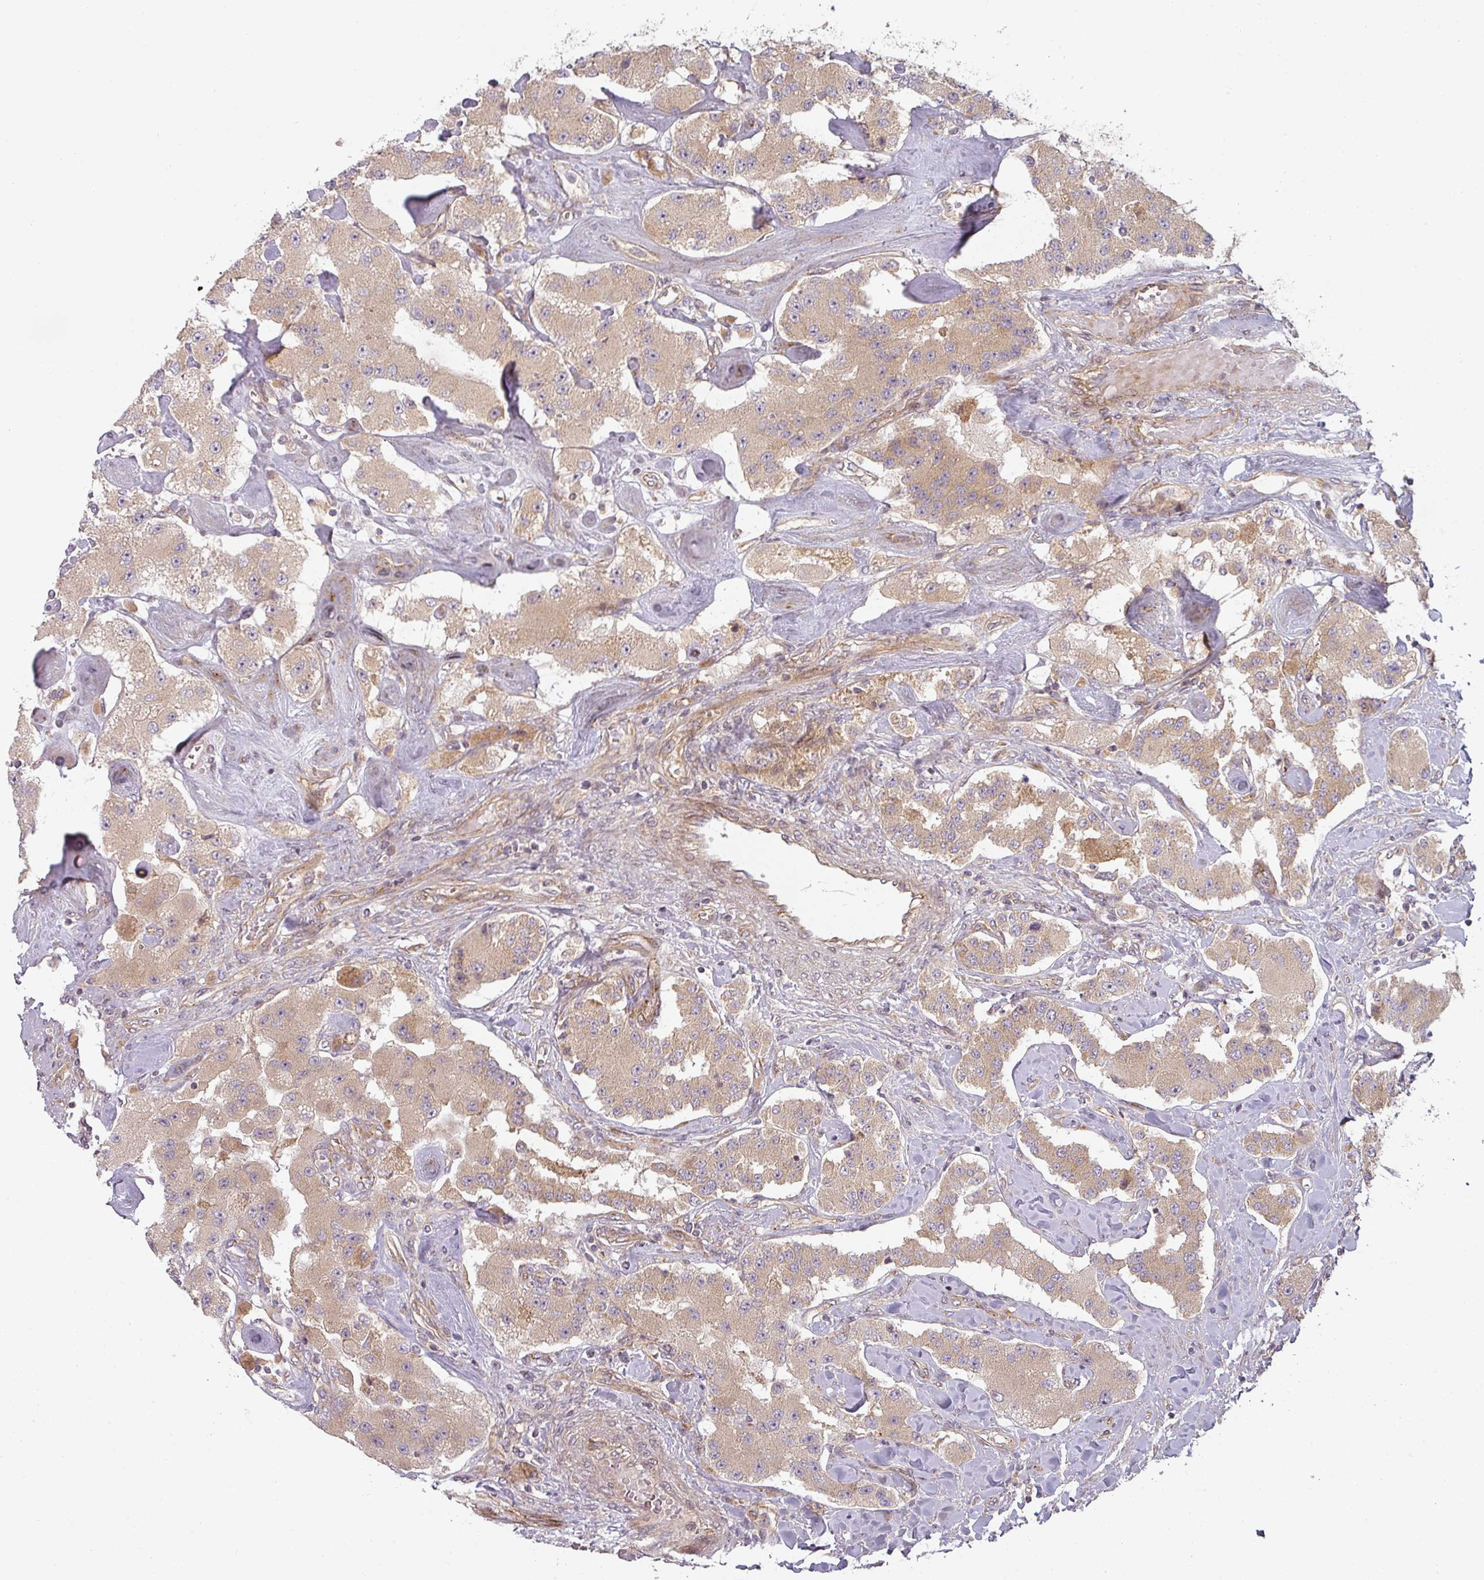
{"staining": {"intensity": "weak", "quantity": ">75%", "location": "cytoplasmic/membranous"}, "tissue": "carcinoid", "cell_type": "Tumor cells", "image_type": "cancer", "snomed": [{"axis": "morphology", "description": "Carcinoid, malignant, NOS"}, {"axis": "topography", "description": "Pancreas"}], "caption": "A brown stain labels weak cytoplasmic/membranous positivity of a protein in malignant carcinoid tumor cells.", "gene": "CNOT1", "patient": {"sex": "male", "age": 41}}